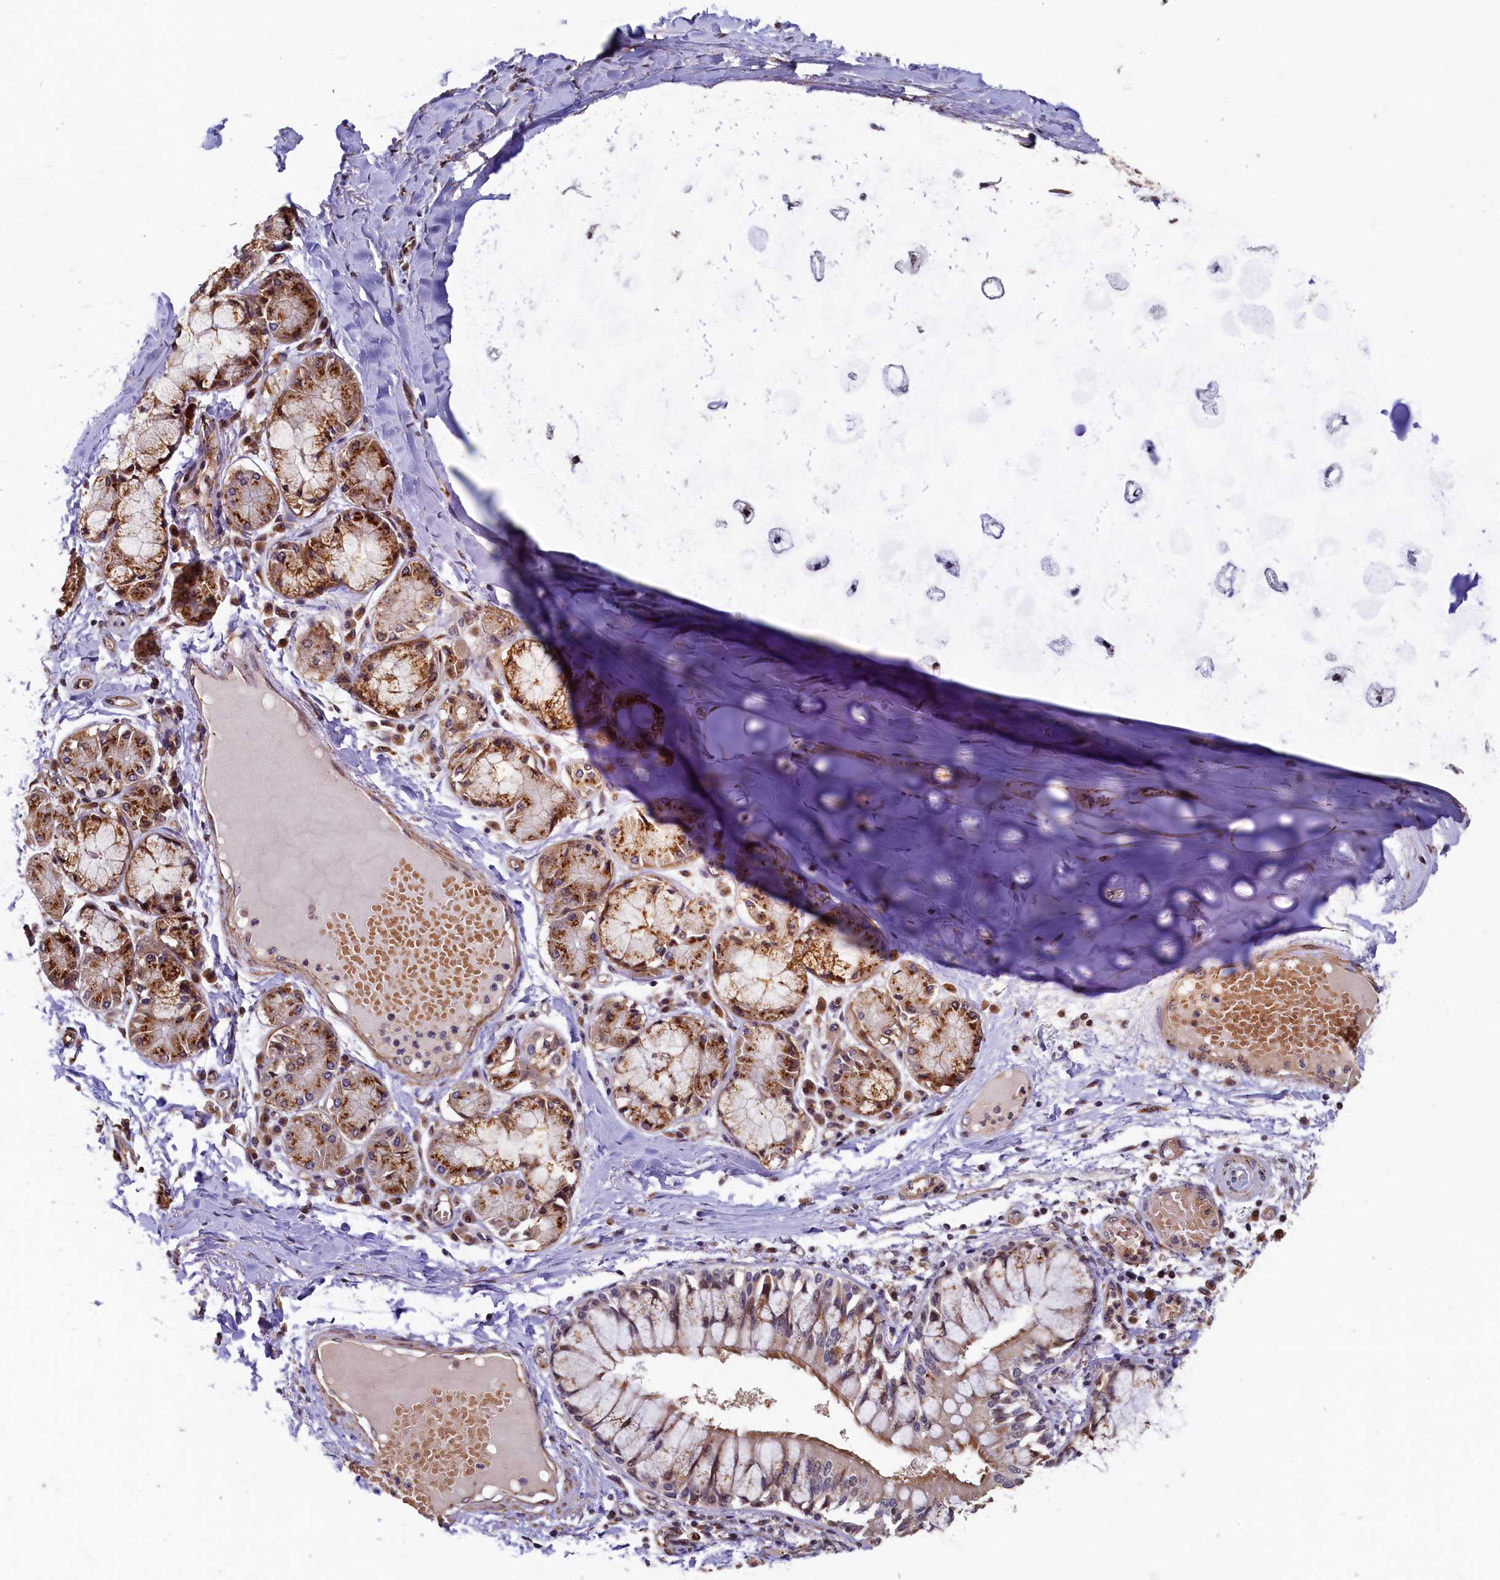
{"staining": {"intensity": "moderate", "quantity": ">75%", "location": "cytoplasmic/membranous"}, "tissue": "adipose tissue", "cell_type": "Adipocytes", "image_type": "normal", "snomed": [{"axis": "morphology", "description": "Normal tissue, NOS"}, {"axis": "topography", "description": "Cartilage tissue"}, {"axis": "topography", "description": "Bronchus"}, {"axis": "topography", "description": "Lung"}, {"axis": "topography", "description": "Peripheral nerve tissue"}], "caption": "Immunohistochemical staining of normal adipose tissue demonstrates >75% levels of moderate cytoplasmic/membranous protein positivity in approximately >75% of adipocytes.", "gene": "TMEM181", "patient": {"sex": "female", "age": 49}}